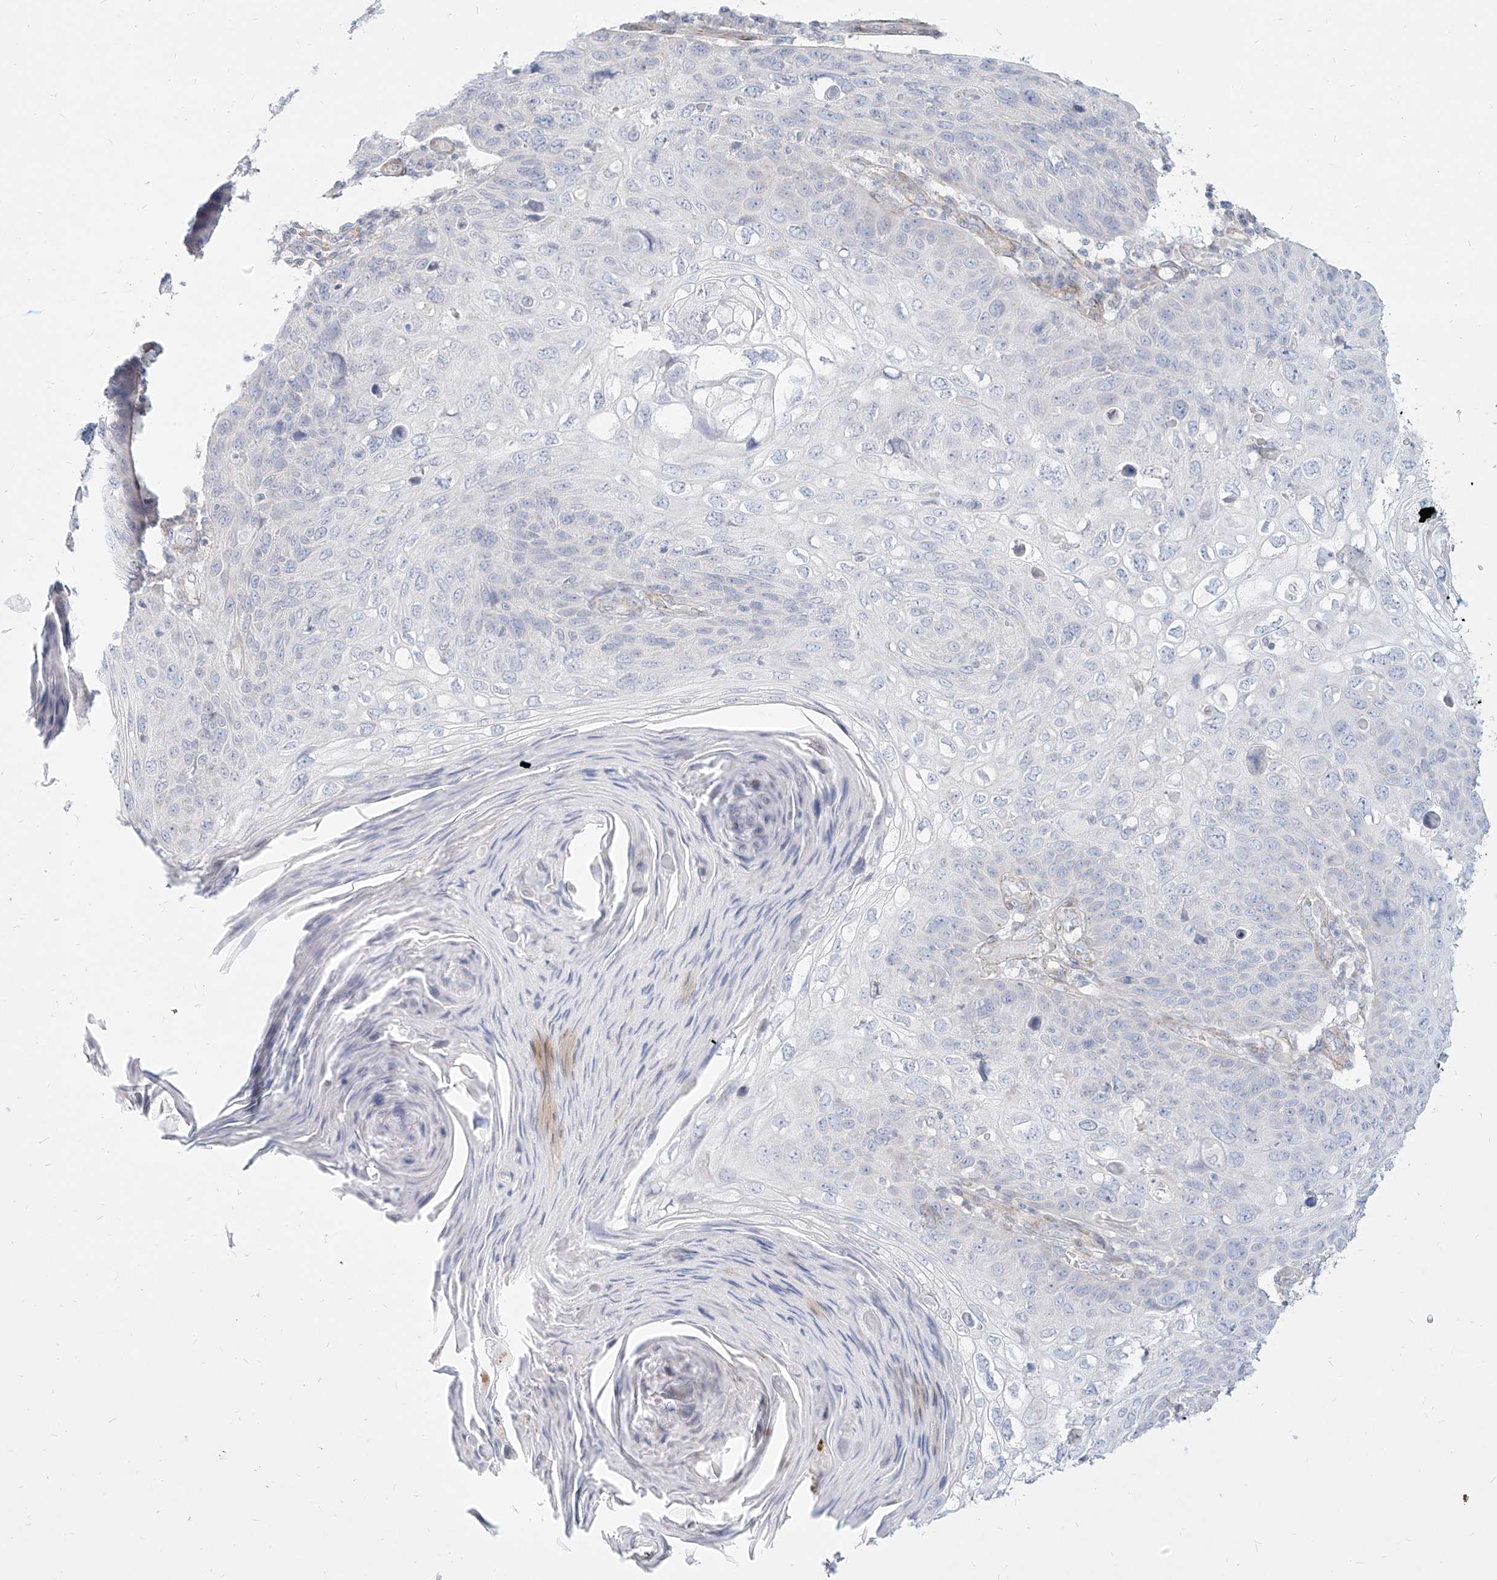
{"staining": {"intensity": "negative", "quantity": "none", "location": "none"}, "tissue": "skin cancer", "cell_type": "Tumor cells", "image_type": "cancer", "snomed": [{"axis": "morphology", "description": "Squamous cell carcinoma, NOS"}, {"axis": "topography", "description": "Skin"}], "caption": "There is no significant expression in tumor cells of skin cancer (squamous cell carcinoma).", "gene": "ITPKB", "patient": {"sex": "female", "age": 90}}